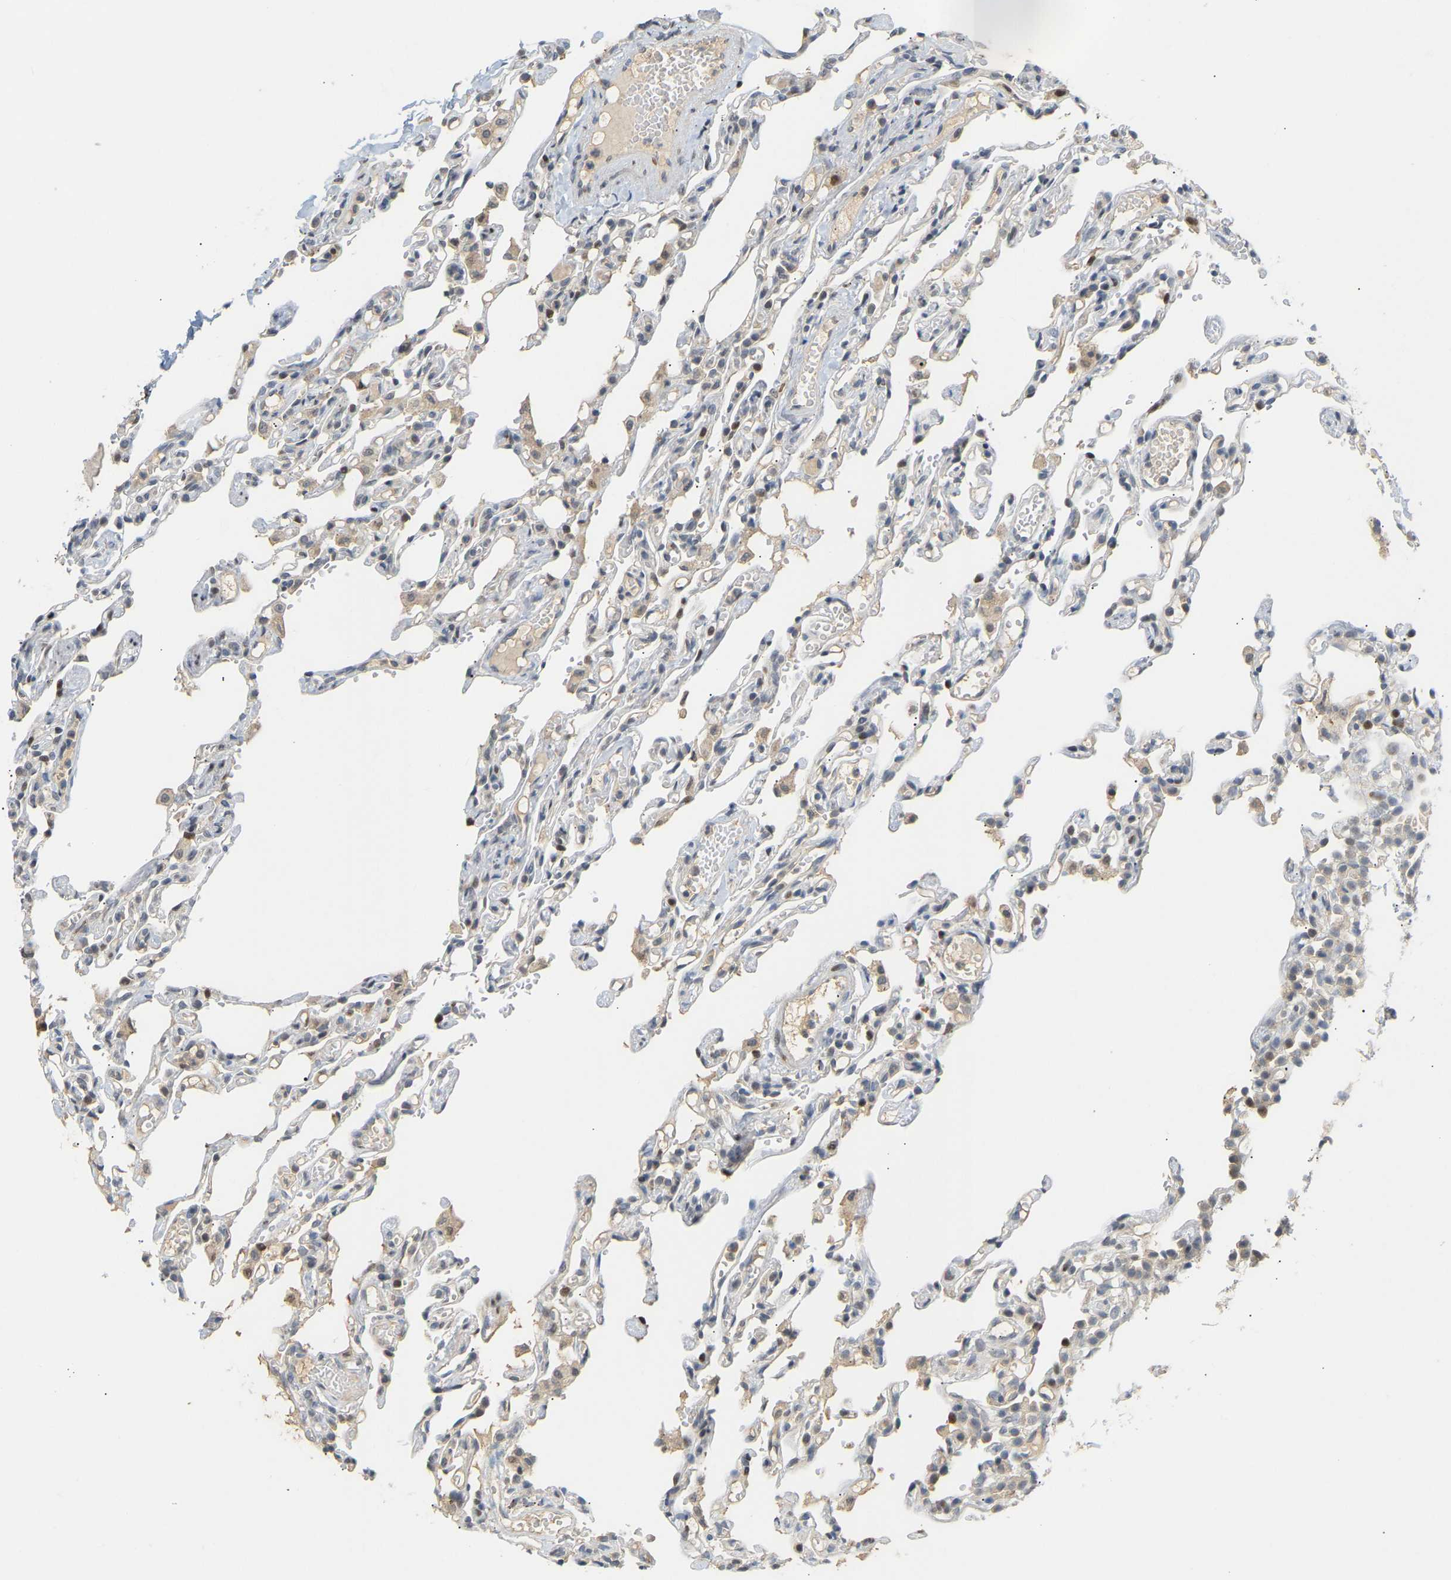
{"staining": {"intensity": "weak", "quantity": "<25%", "location": "cytoplasmic/membranous"}, "tissue": "lung", "cell_type": "Alveolar cells", "image_type": "normal", "snomed": [{"axis": "morphology", "description": "Normal tissue, NOS"}, {"axis": "topography", "description": "Lung"}], "caption": "Alveolar cells are negative for protein expression in normal human lung.", "gene": "PTPN4", "patient": {"sex": "male", "age": 21}}